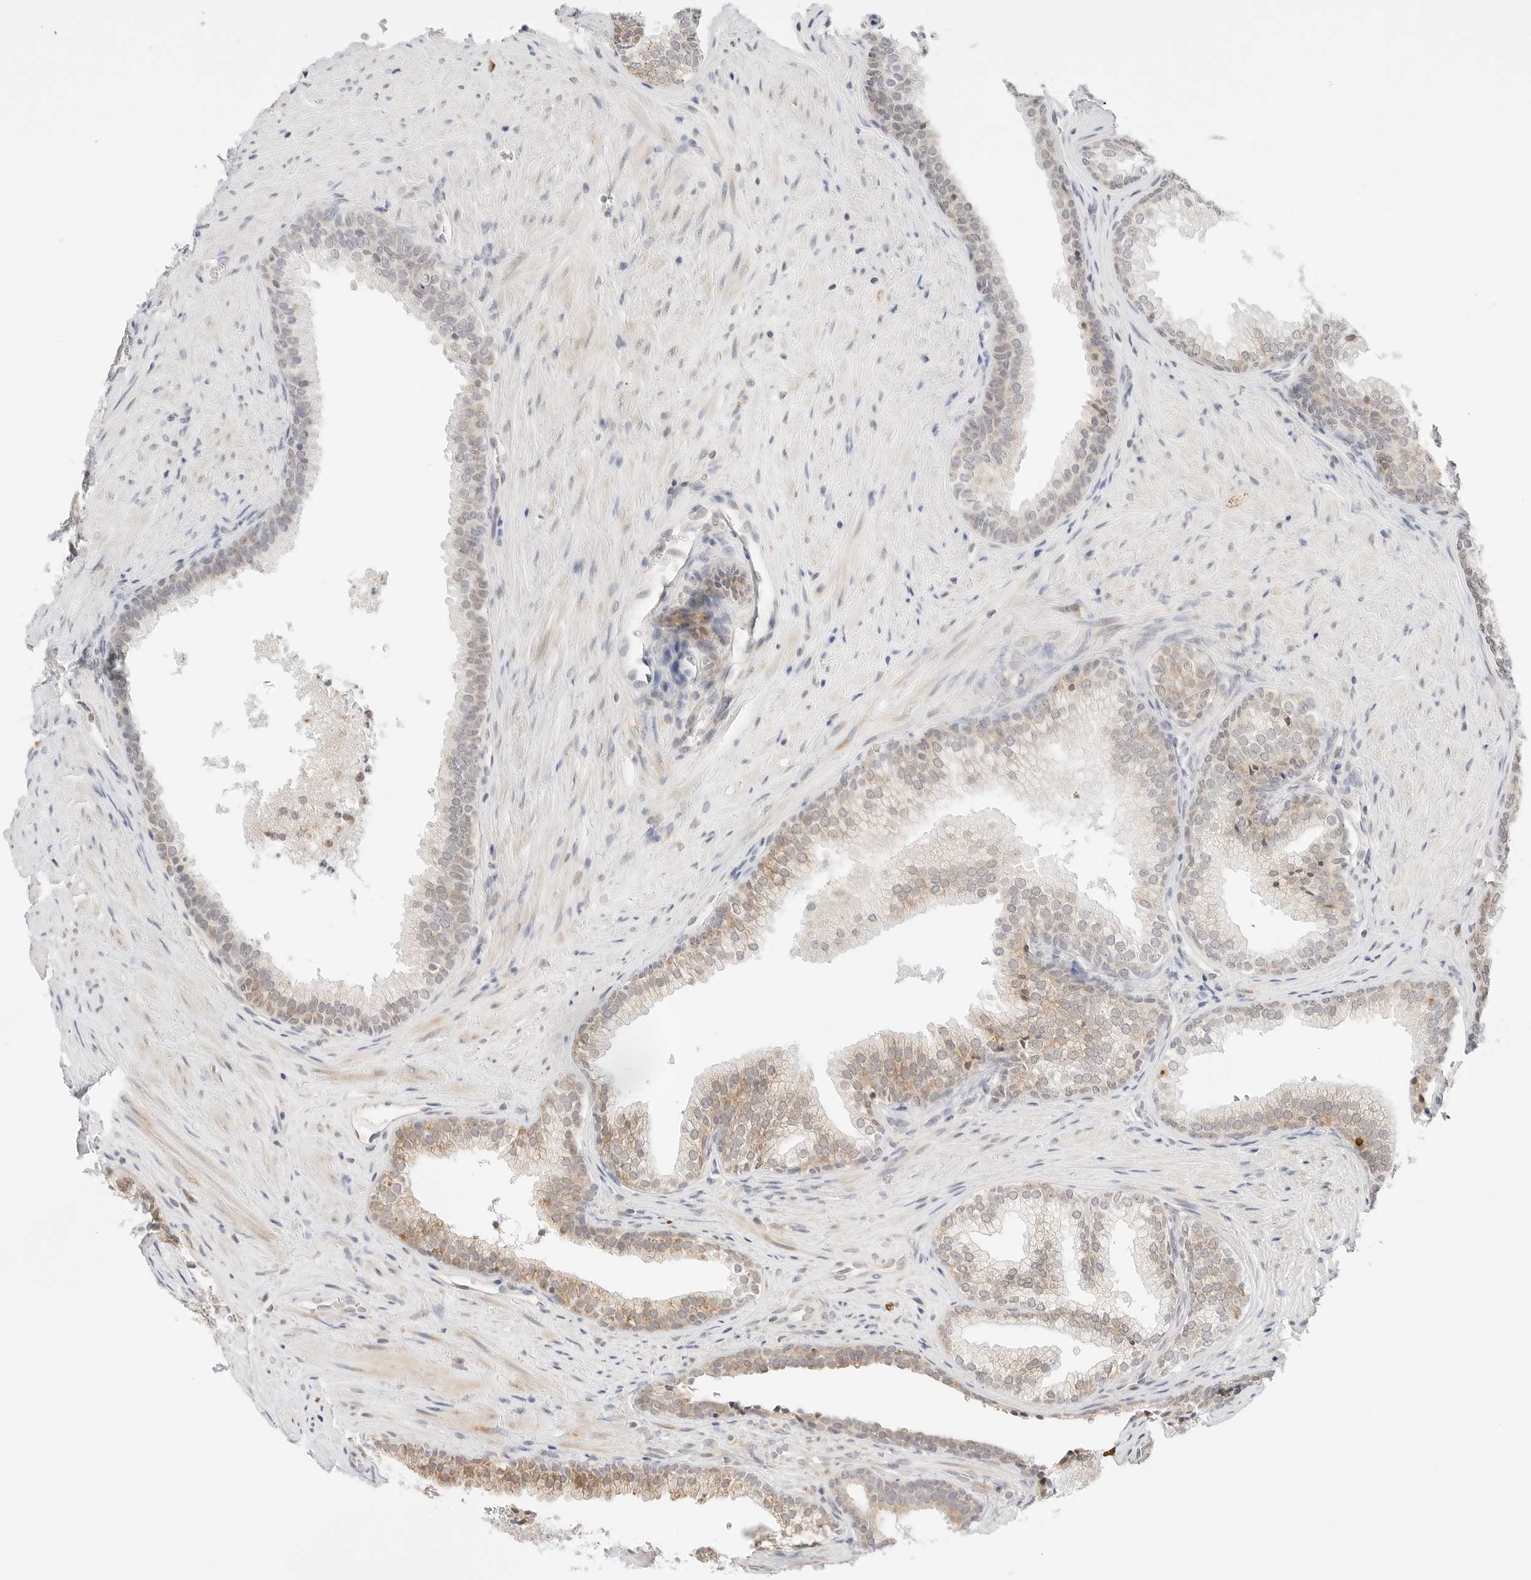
{"staining": {"intensity": "moderate", "quantity": ">75%", "location": "cytoplasmic/membranous"}, "tissue": "prostate", "cell_type": "Glandular cells", "image_type": "normal", "snomed": [{"axis": "morphology", "description": "Normal tissue, NOS"}, {"axis": "topography", "description": "Prostate"}], "caption": "Protein staining by immunohistochemistry reveals moderate cytoplasmic/membranous positivity in approximately >75% of glandular cells in normal prostate.", "gene": "ERO1B", "patient": {"sex": "male", "age": 76}}